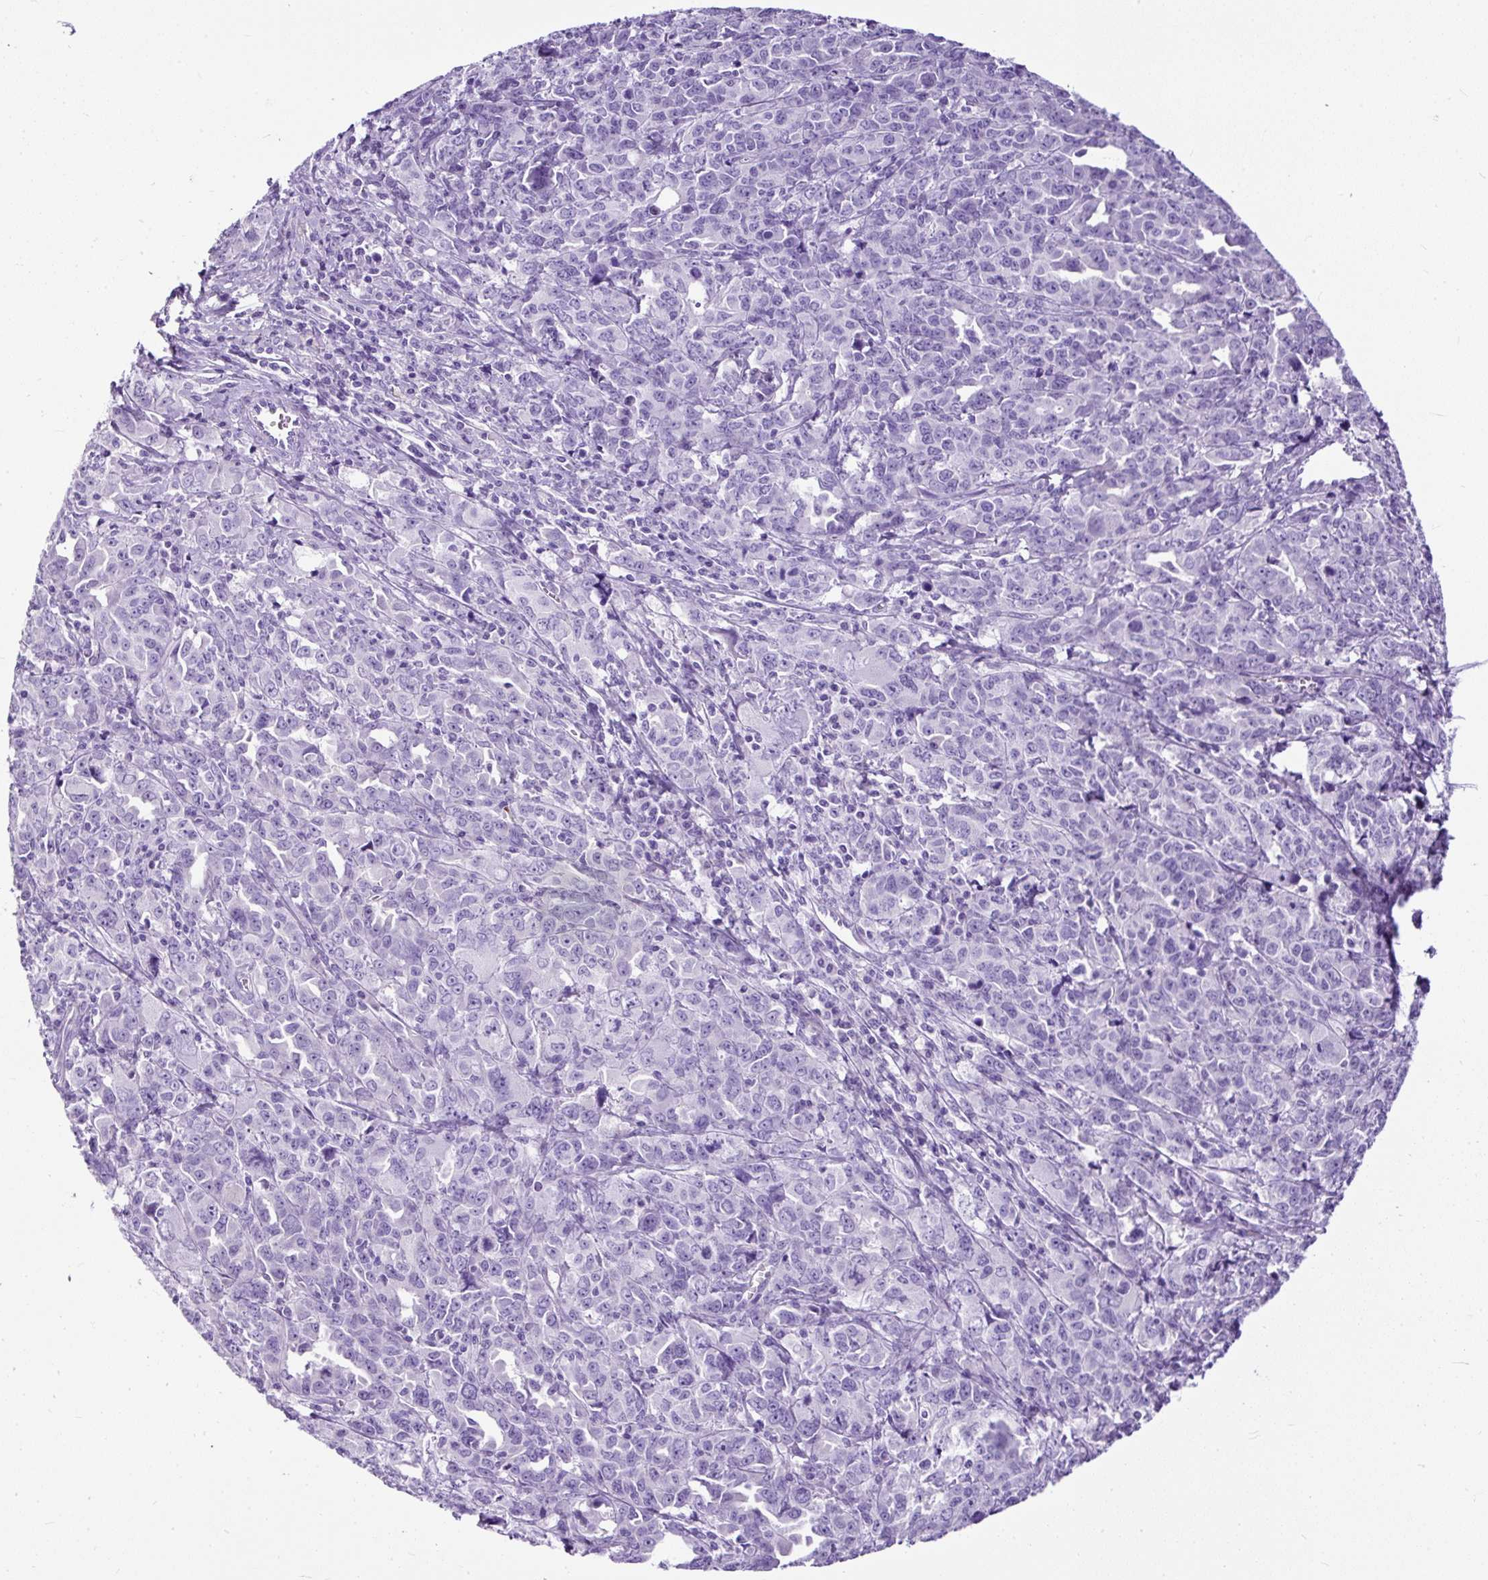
{"staining": {"intensity": "negative", "quantity": "none", "location": "none"}, "tissue": "ovarian cancer", "cell_type": "Tumor cells", "image_type": "cancer", "snomed": [{"axis": "morphology", "description": "Adenocarcinoma, NOS"}, {"axis": "morphology", "description": "Carcinoma, endometroid"}, {"axis": "topography", "description": "Ovary"}], "caption": "Immunohistochemical staining of human ovarian cancer displays no significant positivity in tumor cells.", "gene": "STOX2", "patient": {"sex": "female", "age": 72}}